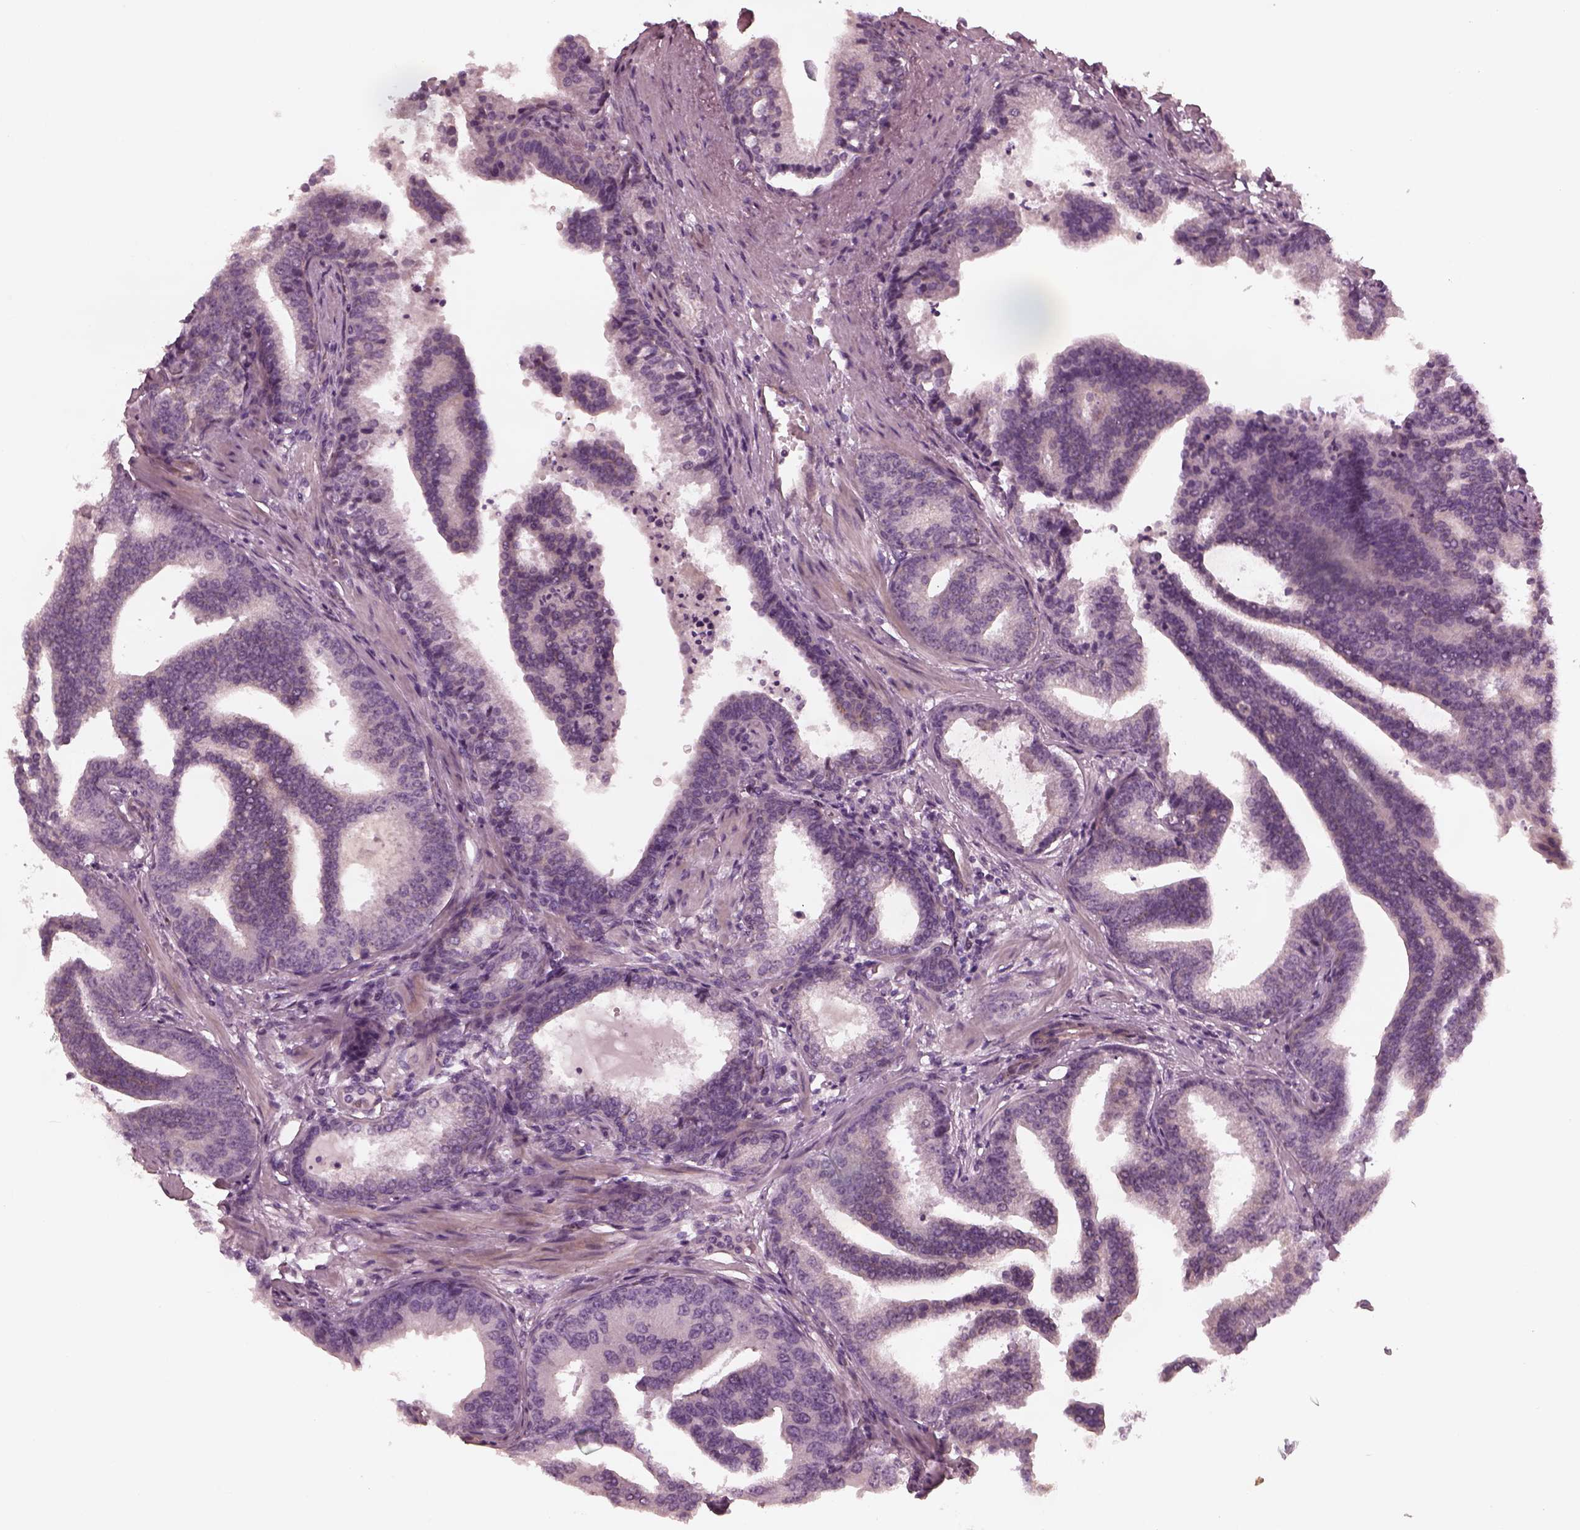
{"staining": {"intensity": "negative", "quantity": "none", "location": "none"}, "tissue": "prostate cancer", "cell_type": "Tumor cells", "image_type": "cancer", "snomed": [{"axis": "morphology", "description": "Adenocarcinoma, NOS"}, {"axis": "topography", "description": "Prostate"}], "caption": "High power microscopy histopathology image of an immunohistochemistry micrograph of prostate cancer, revealing no significant positivity in tumor cells.", "gene": "KIF6", "patient": {"sex": "male", "age": 64}}